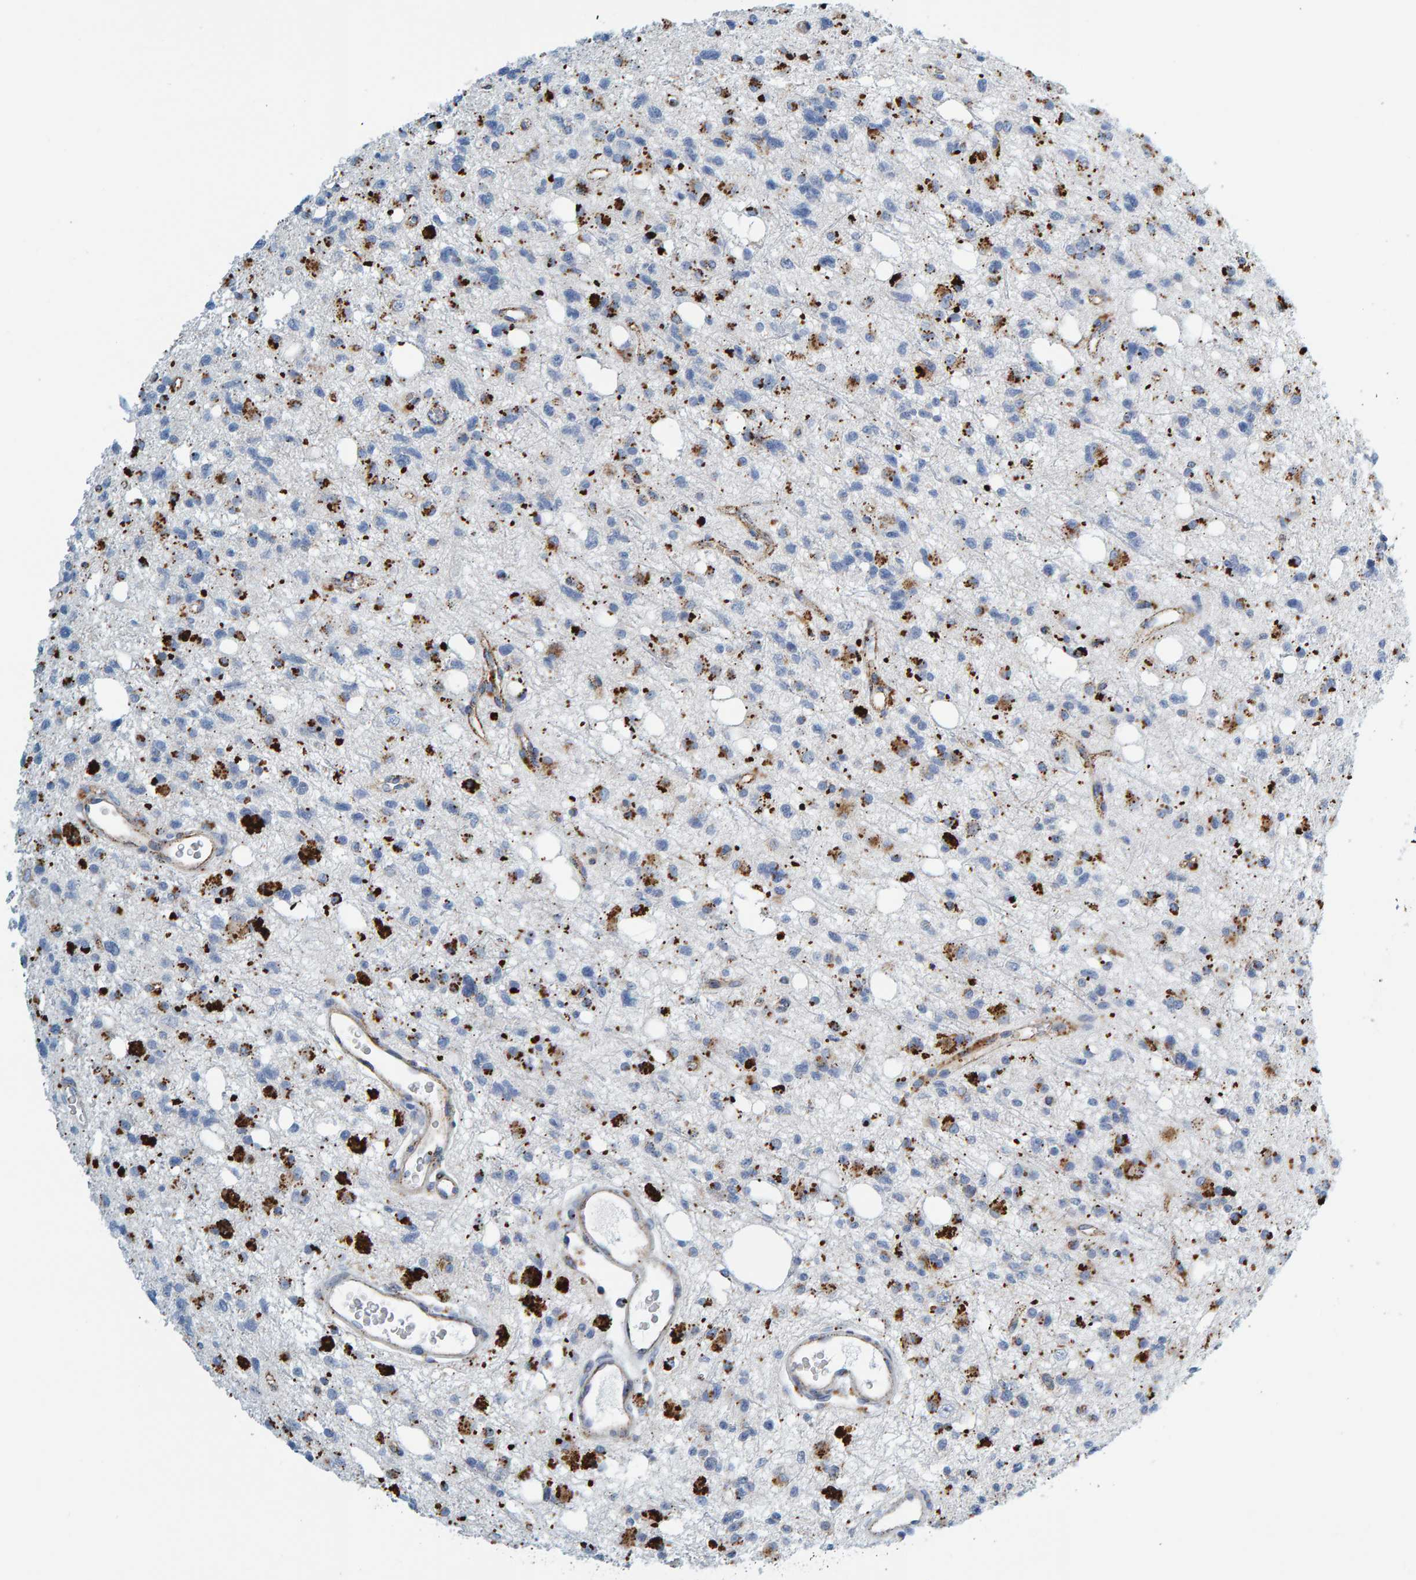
{"staining": {"intensity": "negative", "quantity": "none", "location": "none"}, "tissue": "glioma", "cell_type": "Tumor cells", "image_type": "cancer", "snomed": [{"axis": "morphology", "description": "Glioma, malignant, High grade"}, {"axis": "topography", "description": "Brain"}], "caption": "Human malignant high-grade glioma stained for a protein using immunohistochemistry (IHC) demonstrates no expression in tumor cells.", "gene": "BIN3", "patient": {"sex": "female", "age": 62}}